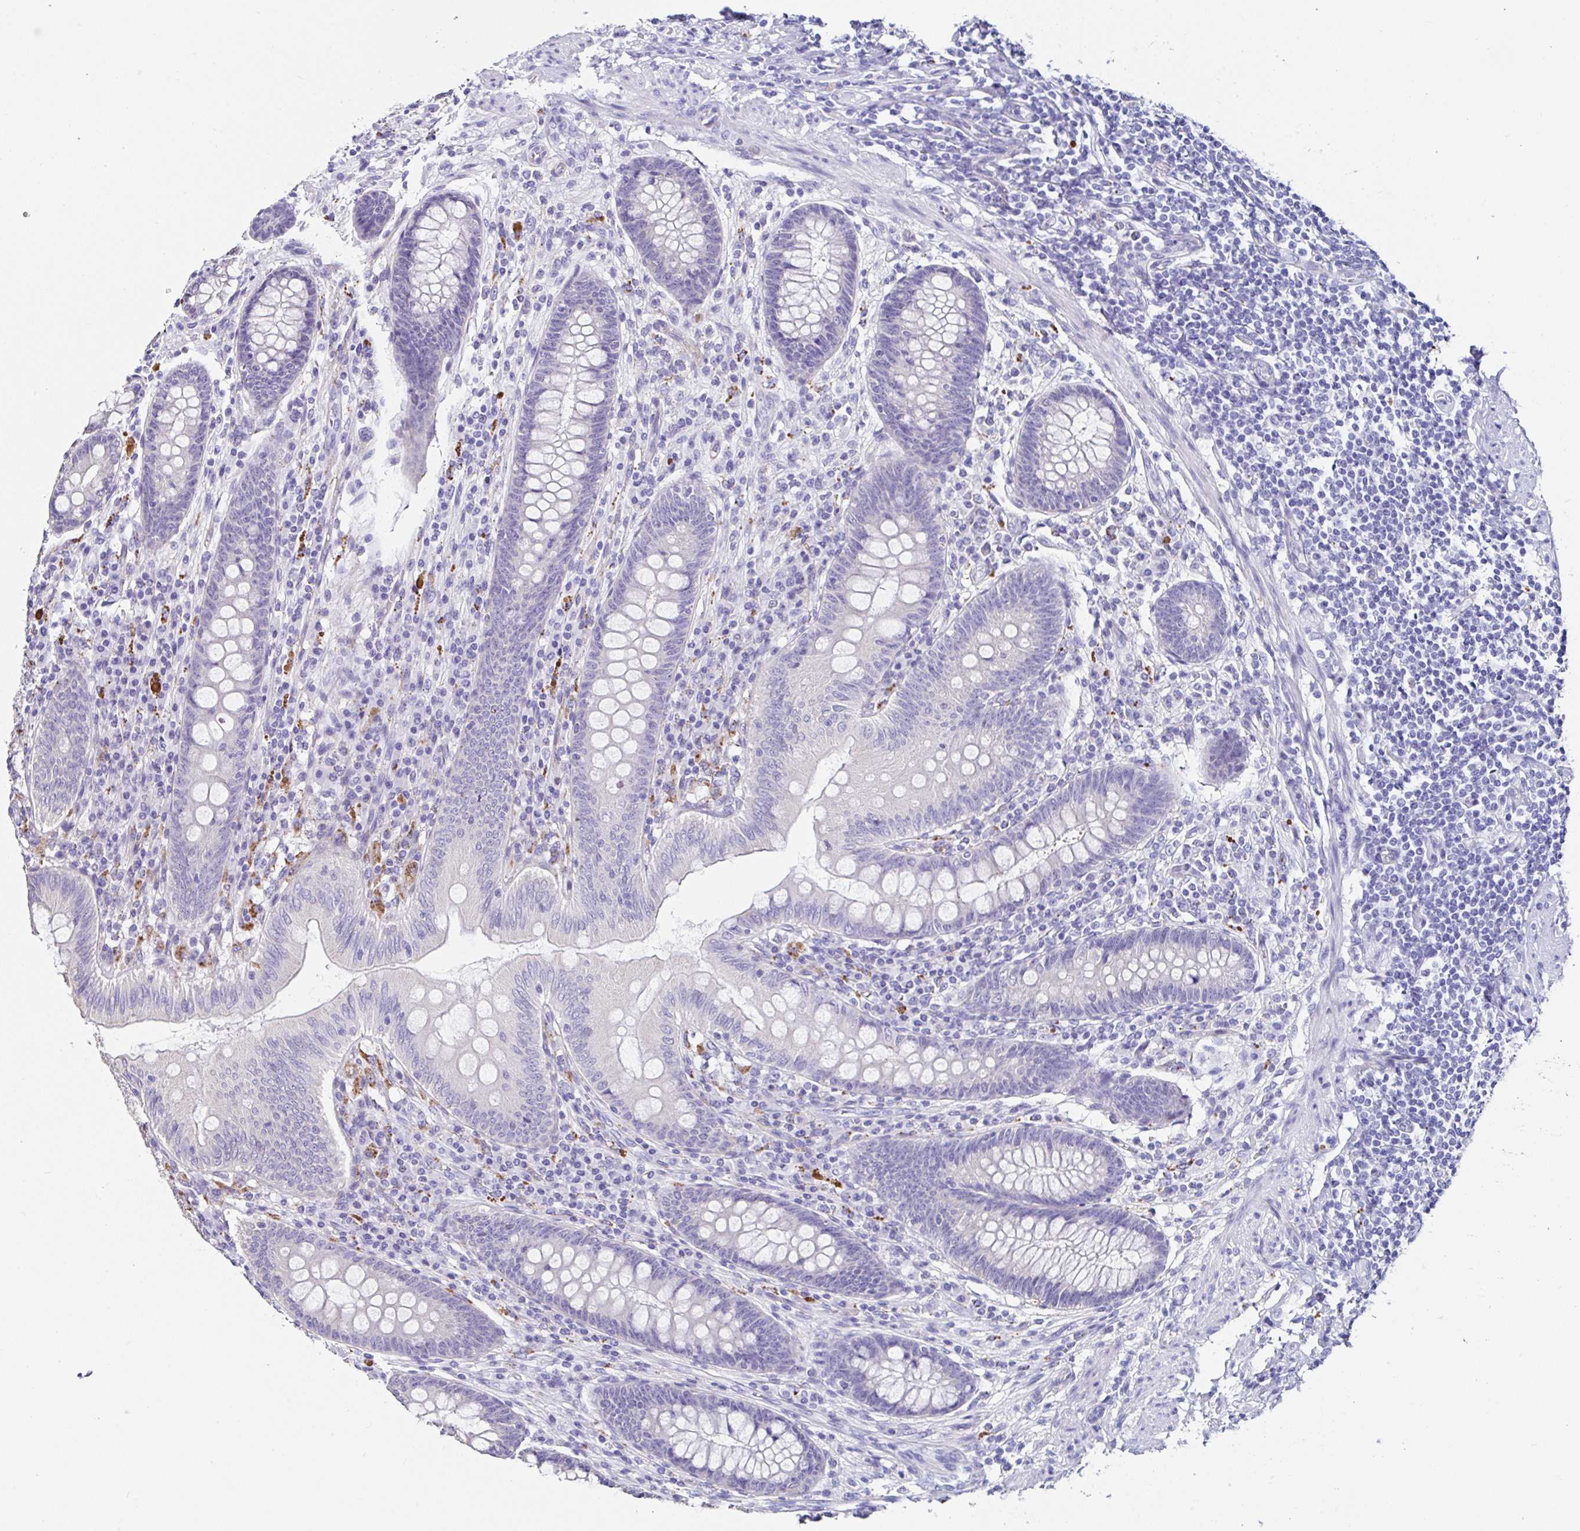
{"staining": {"intensity": "negative", "quantity": "none", "location": "none"}, "tissue": "appendix", "cell_type": "Glandular cells", "image_type": "normal", "snomed": [{"axis": "morphology", "description": "Normal tissue, NOS"}, {"axis": "topography", "description": "Appendix"}], "caption": "An immunohistochemistry micrograph of unremarkable appendix is shown. There is no staining in glandular cells of appendix. The staining was performed using DAB (3,3'-diaminobenzidine) to visualize the protein expression in brown, while the nuclei were stained in blue with hematoxylin (Magnification: 20x).", "gene": "TMPRSS11E", "patient": {"sex": "male", "age": 71}}